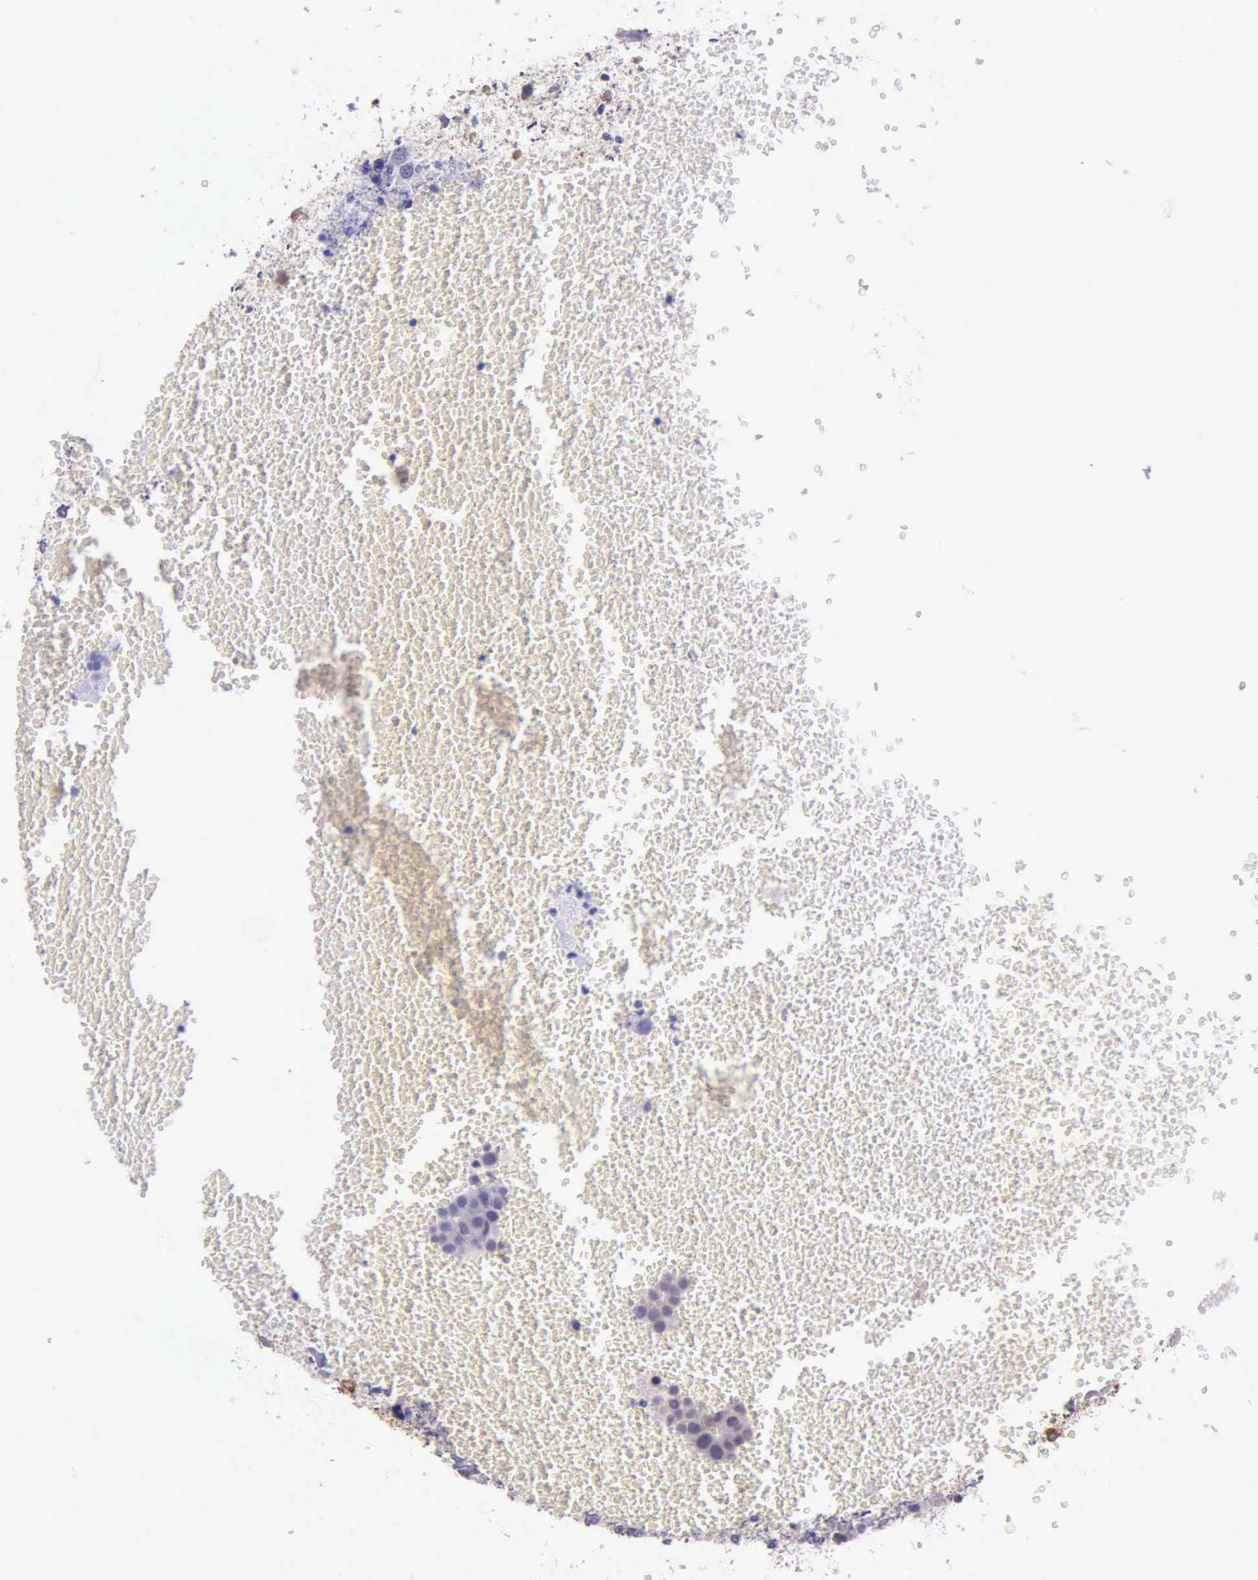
{"staining": {"intensity": "negative", "quantity": "none", "location": "none"}, "tissue": "testis cancer", "cell_type": "Tumor cells", "image_type": "cancer", "snomed": [{"axis": "morphology", "description": "Seminoma, NOS"}, {"axis": "topography", "description": "Testis"}], "caption": "Immunohistochemistry of testis cancer shows no staining in tumor cells.", "gene": "AHNAK2", "patient": {"sex": "male", "age": 71}}